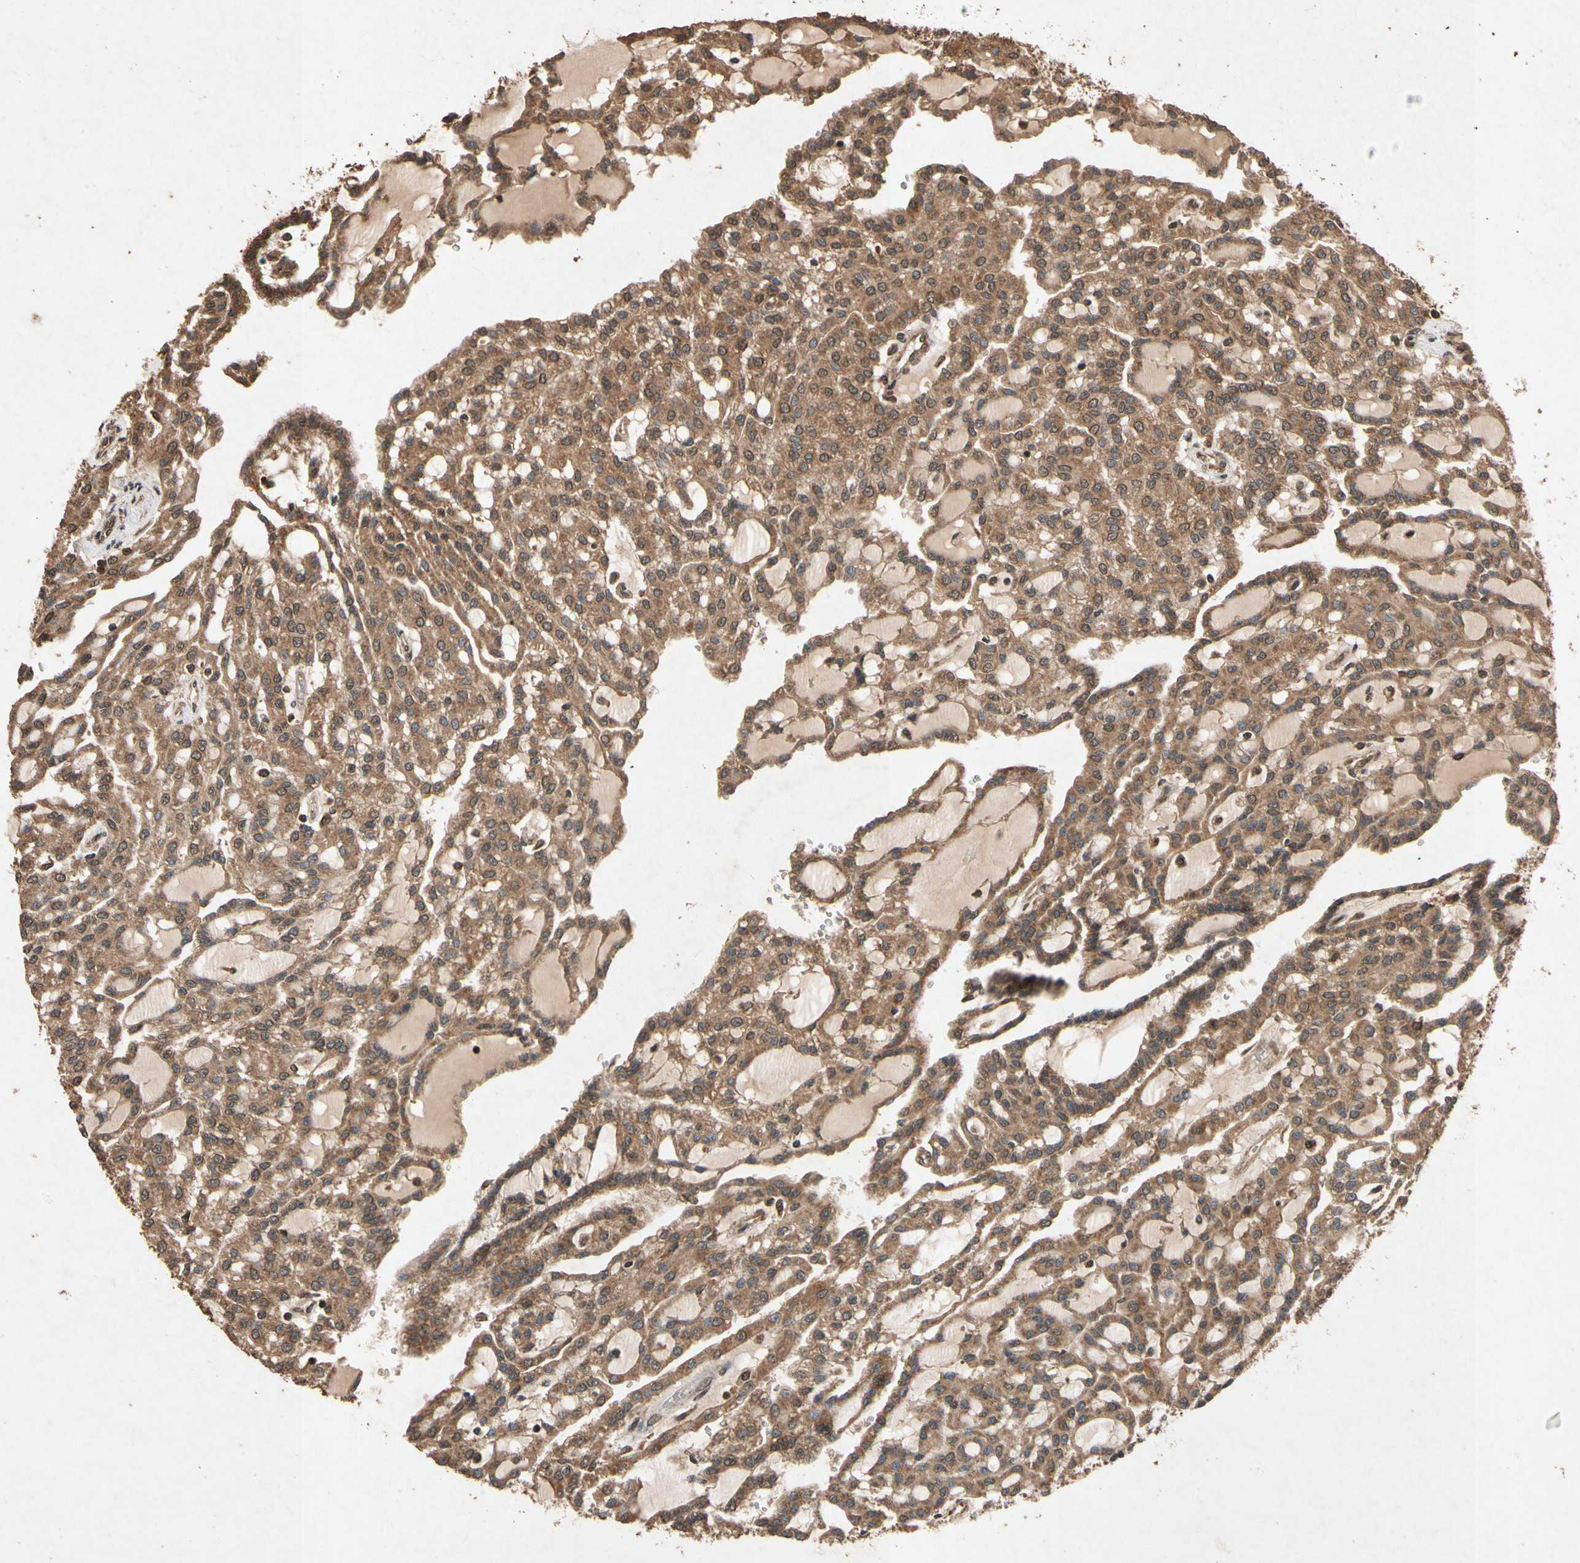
{"staining": {"intensity": "moderate", "quantity": ">75%", "location": "cytoplasmic/membranous"}, "tissue": "renal cancer", "cell_type": "Tumor cells", "image_type": "cancer", "snomed": [{"axis": "morphology", "description": "Adenocarcinoma, NOS"}, {"axis": "topography", "description": "Kidney"}], "caption": "Human renal cancer stained for a protein (brown) reveals moderate cytoplasmic/membranous positive positivity in approximately >75% of tumor cells.", "gene": "TXN2", "patient": {"sex": "male", "age": 63}}